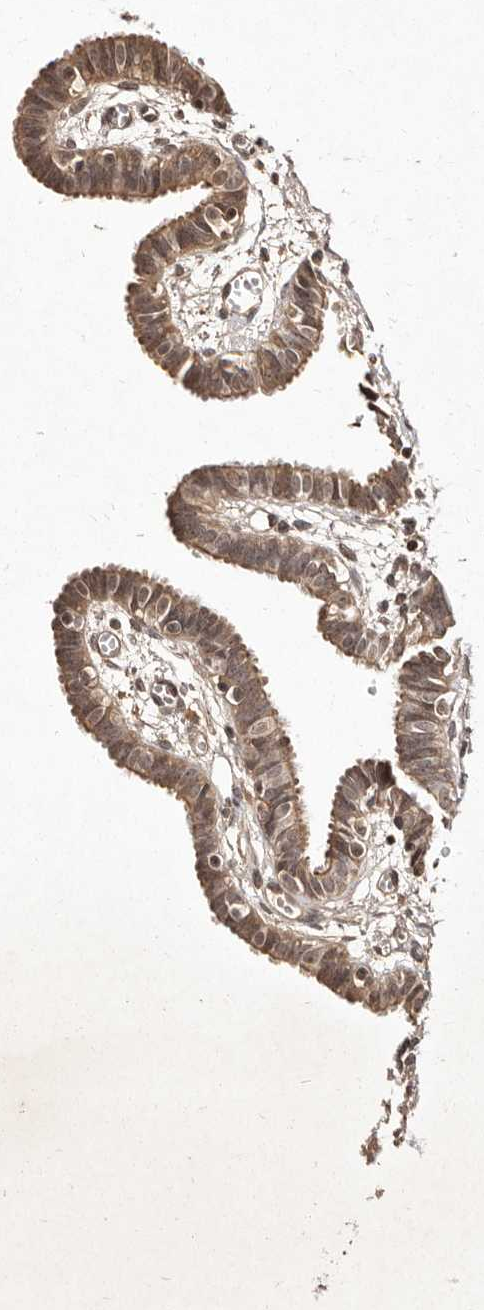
{"staining": {"intensity": "moderate", "quantity": "25%-75%", "location": "cytoplasmic/membranous"}, "tissue": "fallopian tube", "cell_type": "Glandular cells", "image_type": "normal", "snomed": [{"axis": "morphology", "description": "Normal tissue, NOS"}, {"axis": "topography", "description": "Fallopian tube"}, {"axis": "topography", "description": "Placenta"}], "caption": "A brown stain highlights moderate cytoplasmic/membranous staining of a protein in glandular cells of benign fallopian tube.", "gene": "LCORL", "patient": {"sex": "female", "age": 32}}